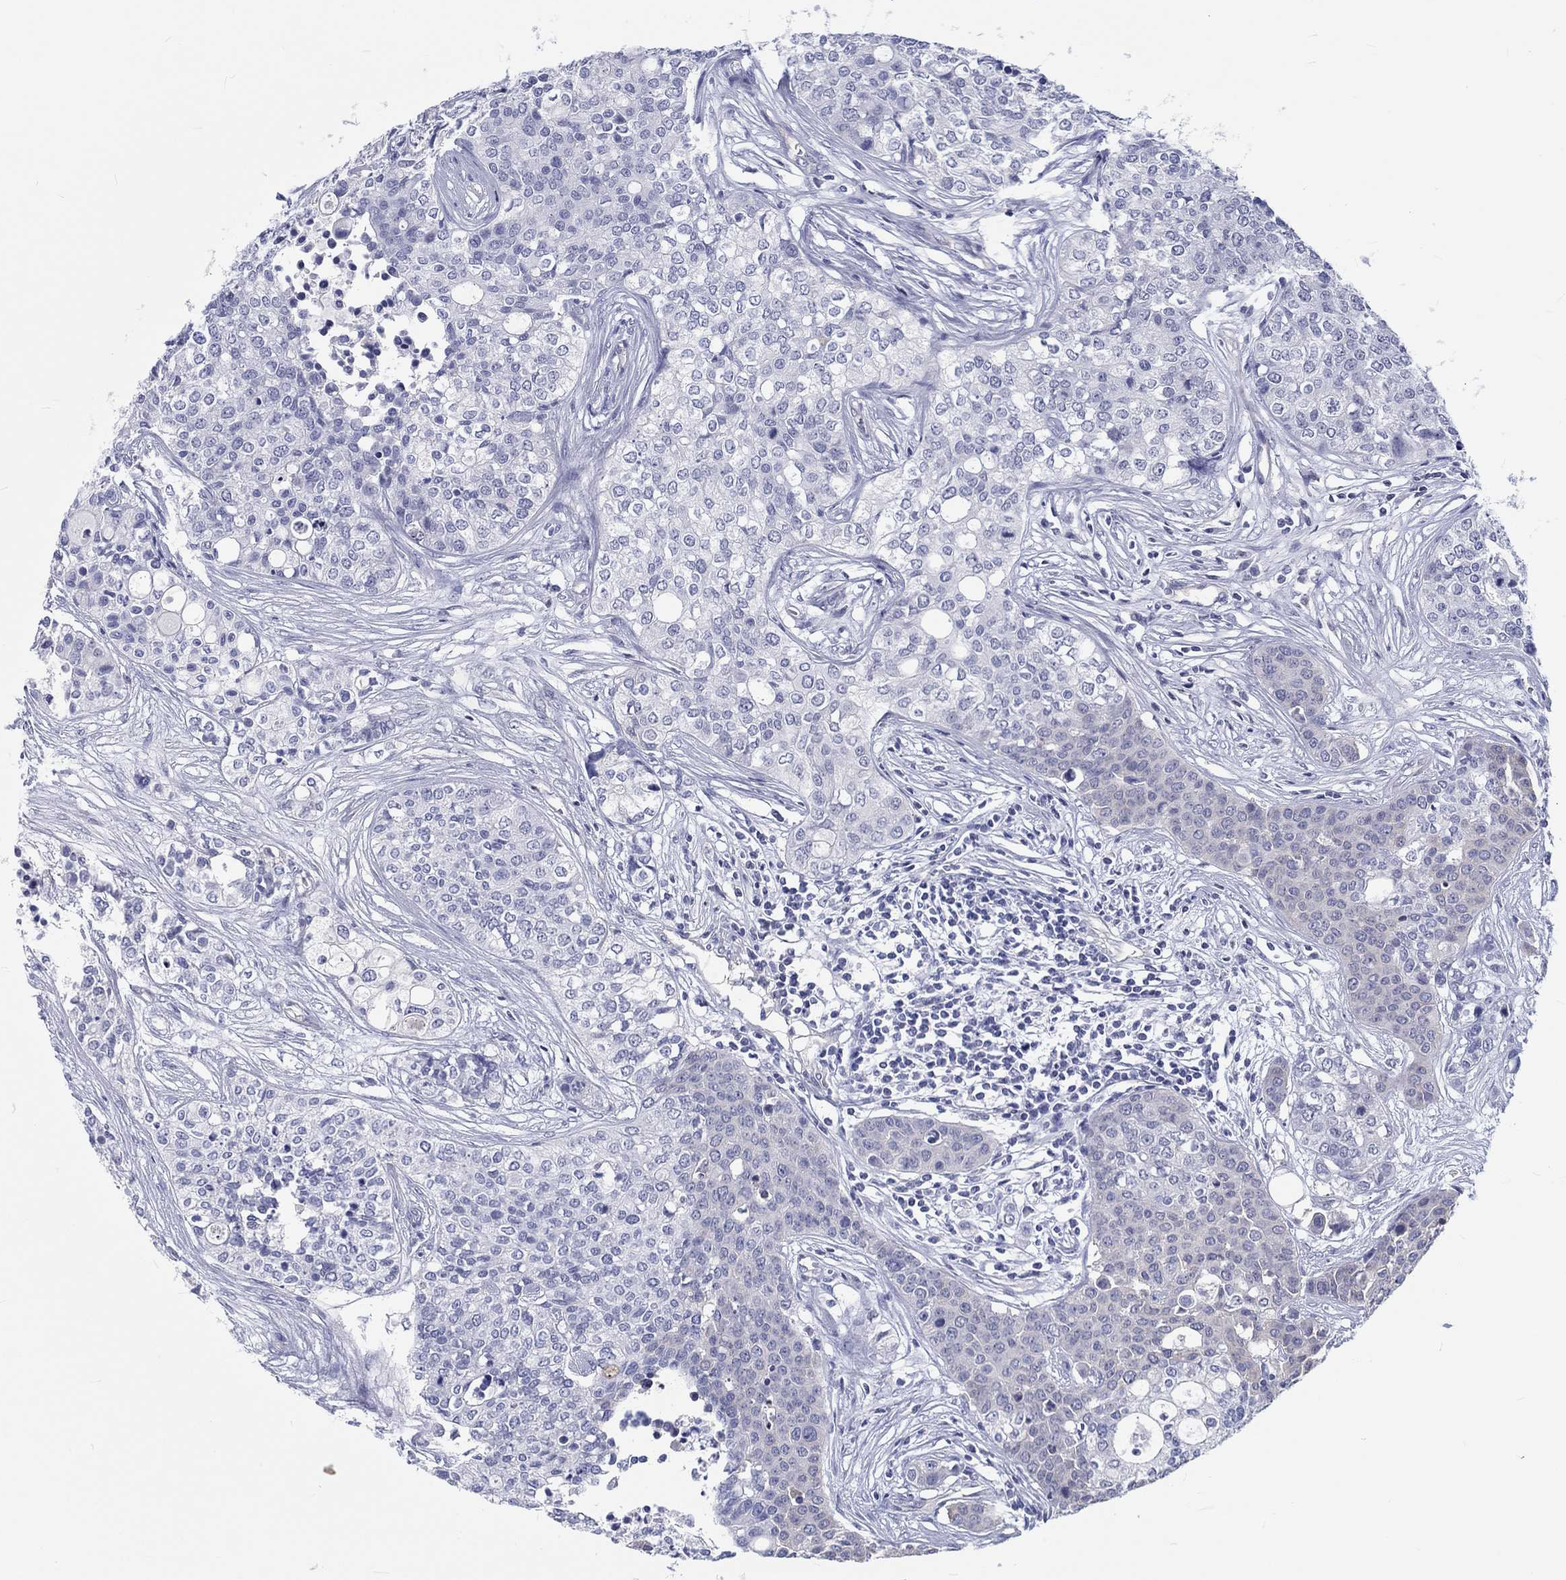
{"staining": {"intensity": "negative", "quantity": "none", "location": "none"}, "tissue": "carcinoid", "cell_type": "Tumor cells", "image_type": "cancer", "snomed": [{"axis": "morphology", "description": "Carcinoid, malignant, NOS"}, {"axis": "topography", "description": "Colon"}], "caption": "Tumor cells show no significant protein expression in malignant carcinoid.", "gene": "CDY2B", "patient": {"sex": "male", "age": 81}}